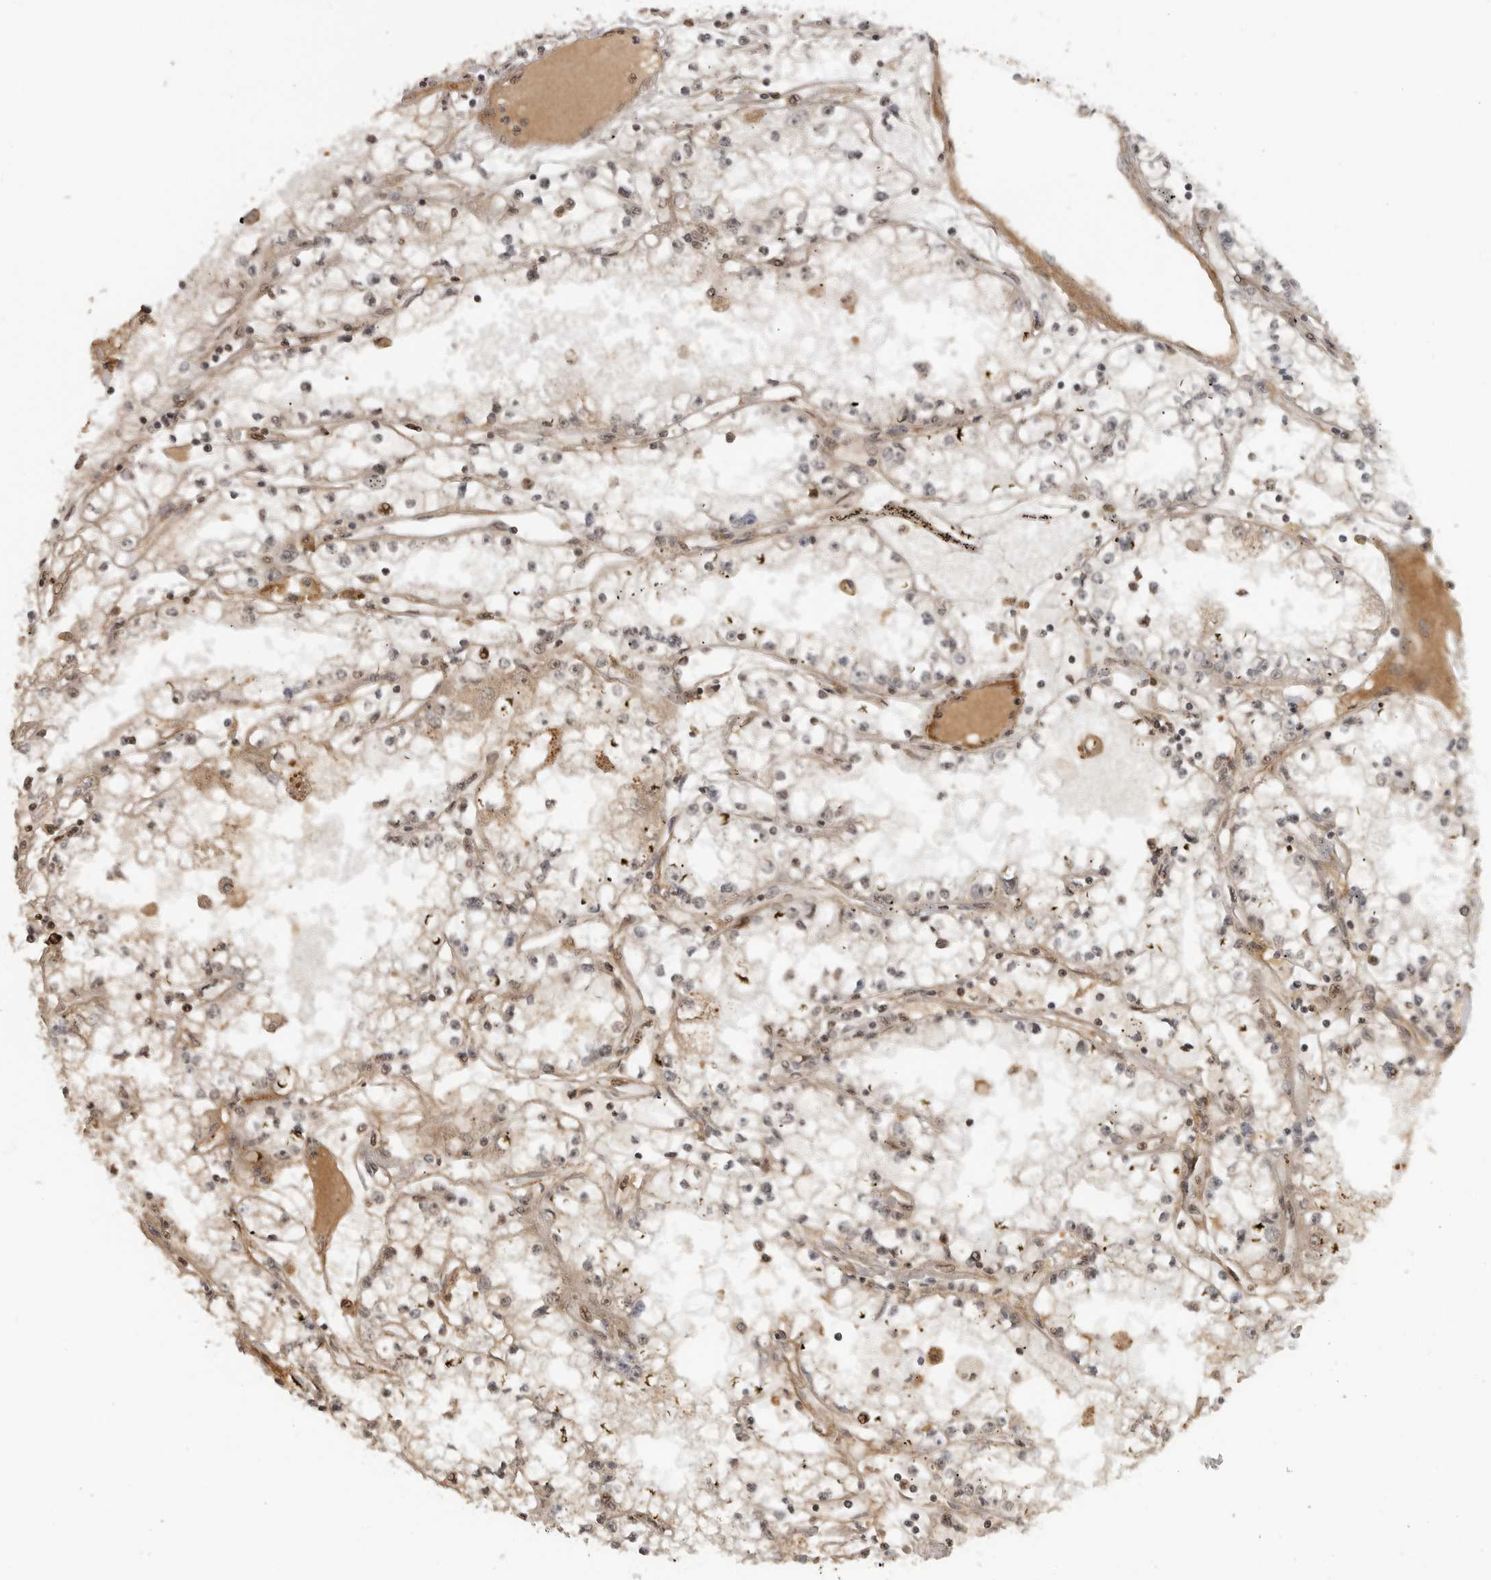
{"staining": {"intensity": "negative", "quantity": "none", "location": "none"}, "tissue": "renal cancer", "cell_type": "Tumor cells", "image_type": "cancer", "snomed": [{"axis": "morphology", "description": "Adenocarcinoma, NOS"}, {"axis": "topography", "description": "Kidney"}], "caption": "Immunohistochemistry photomicrograph of neoplastic tissue: renal adenocarcinoma stained with DAB (3,3'-diaminobenzidine) reveals no significant protein positivity in tumor cells. The staining was performed using DAB to visualize the protein expression in brown, while the nuclei were stained in blue with hematoxylin (Magnification: 20x).", "gene": "CLOCK", "patient": {"sex": "male", "age": 56}}